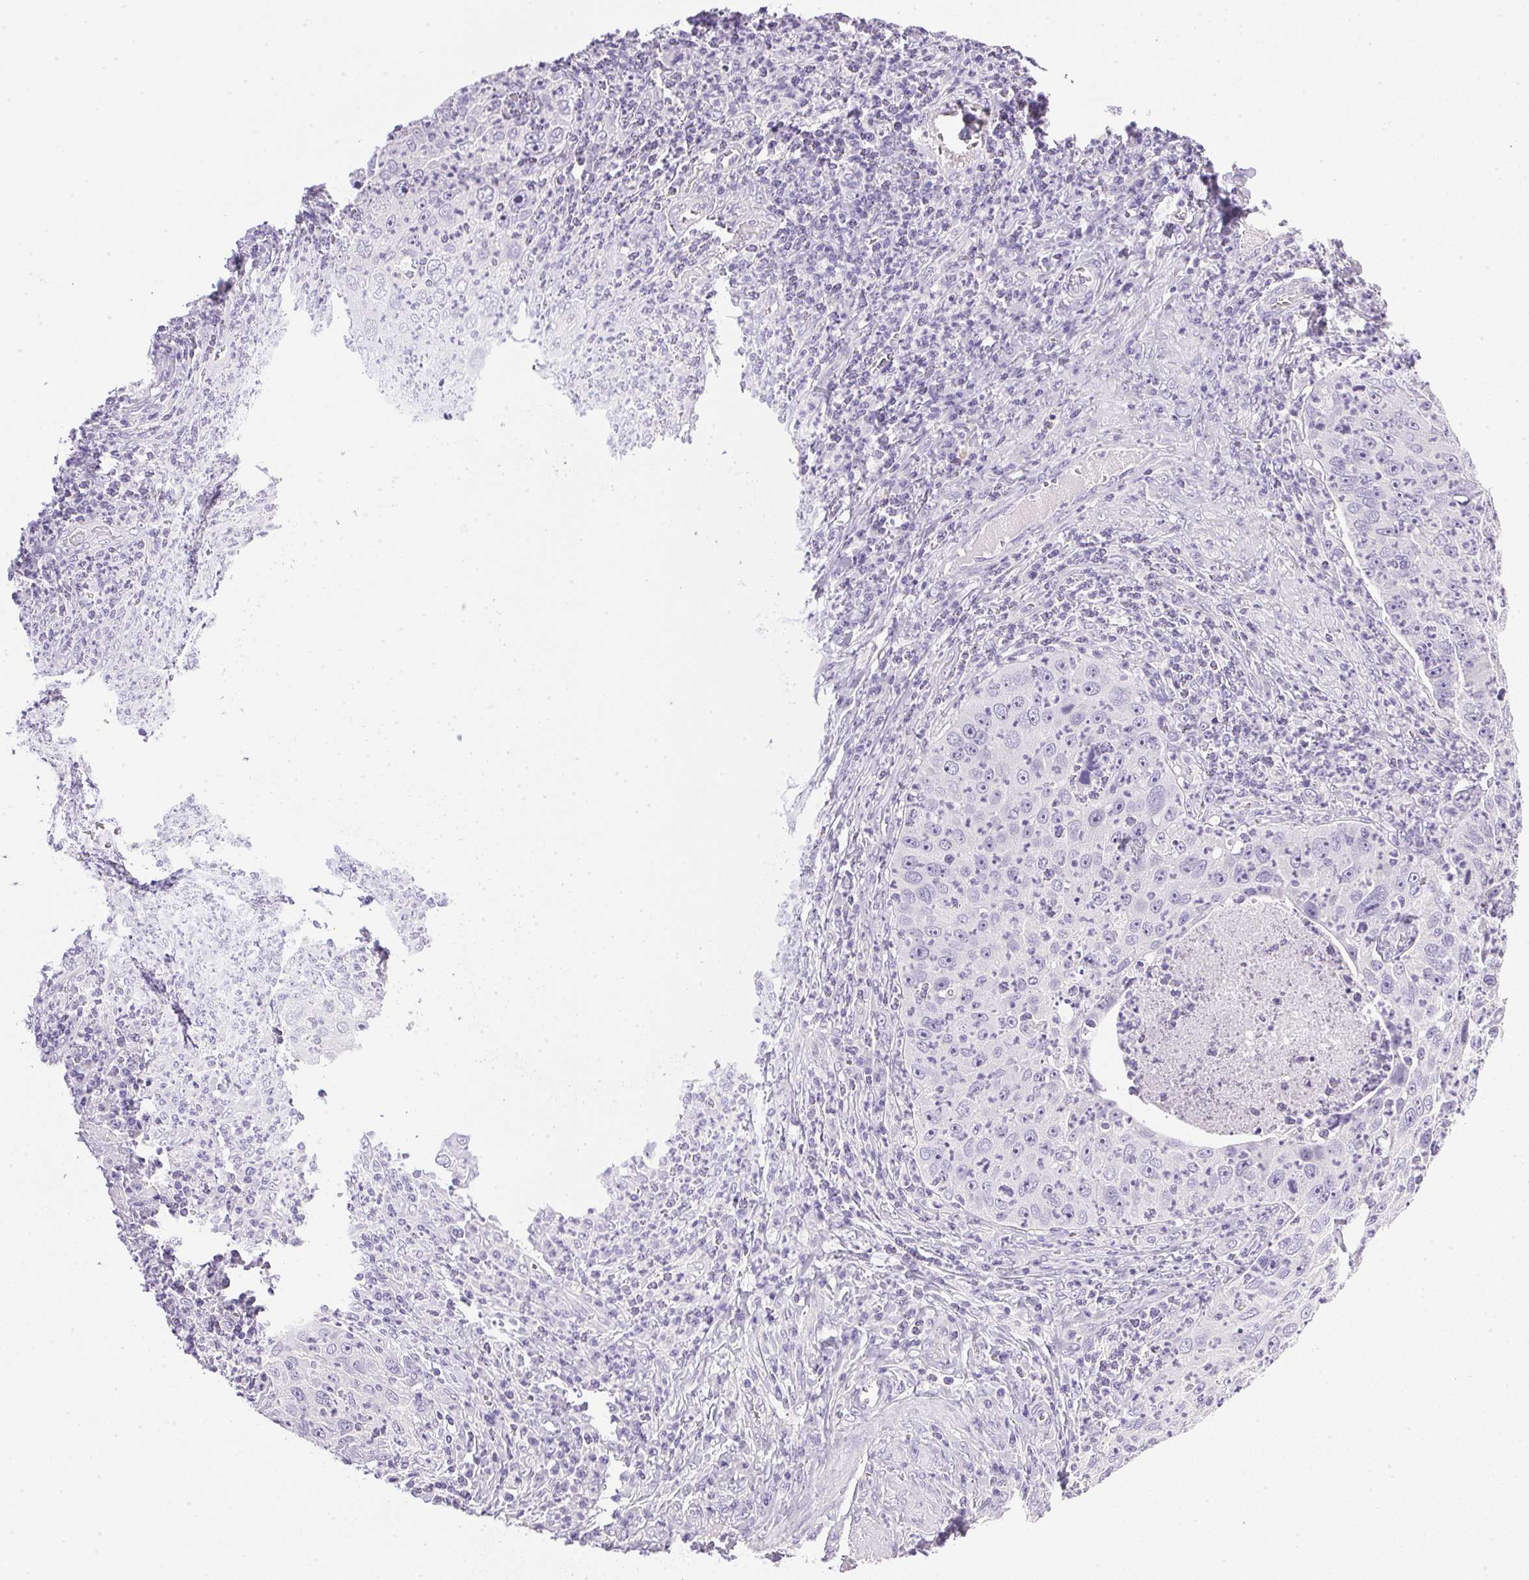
{"staining": {"intensity": "negative", "quantity": "none", "location": "none"}, "tissue": "cervical cancer", "cell_type": "Tumor cells", "image_type": "cancer", "snomed": [{"axis": "morphology", "description": "Squamous cell carcinoma, NOS"}, {"axis": "topography", "description": "Cervix"}], "caption": "Cervical squamous cell carcinoma stained for a protein using IHC displays no positivity tumor cells.", "gene": "ATP6V0A4", "patient": {"sex": "female", "age": 30}}